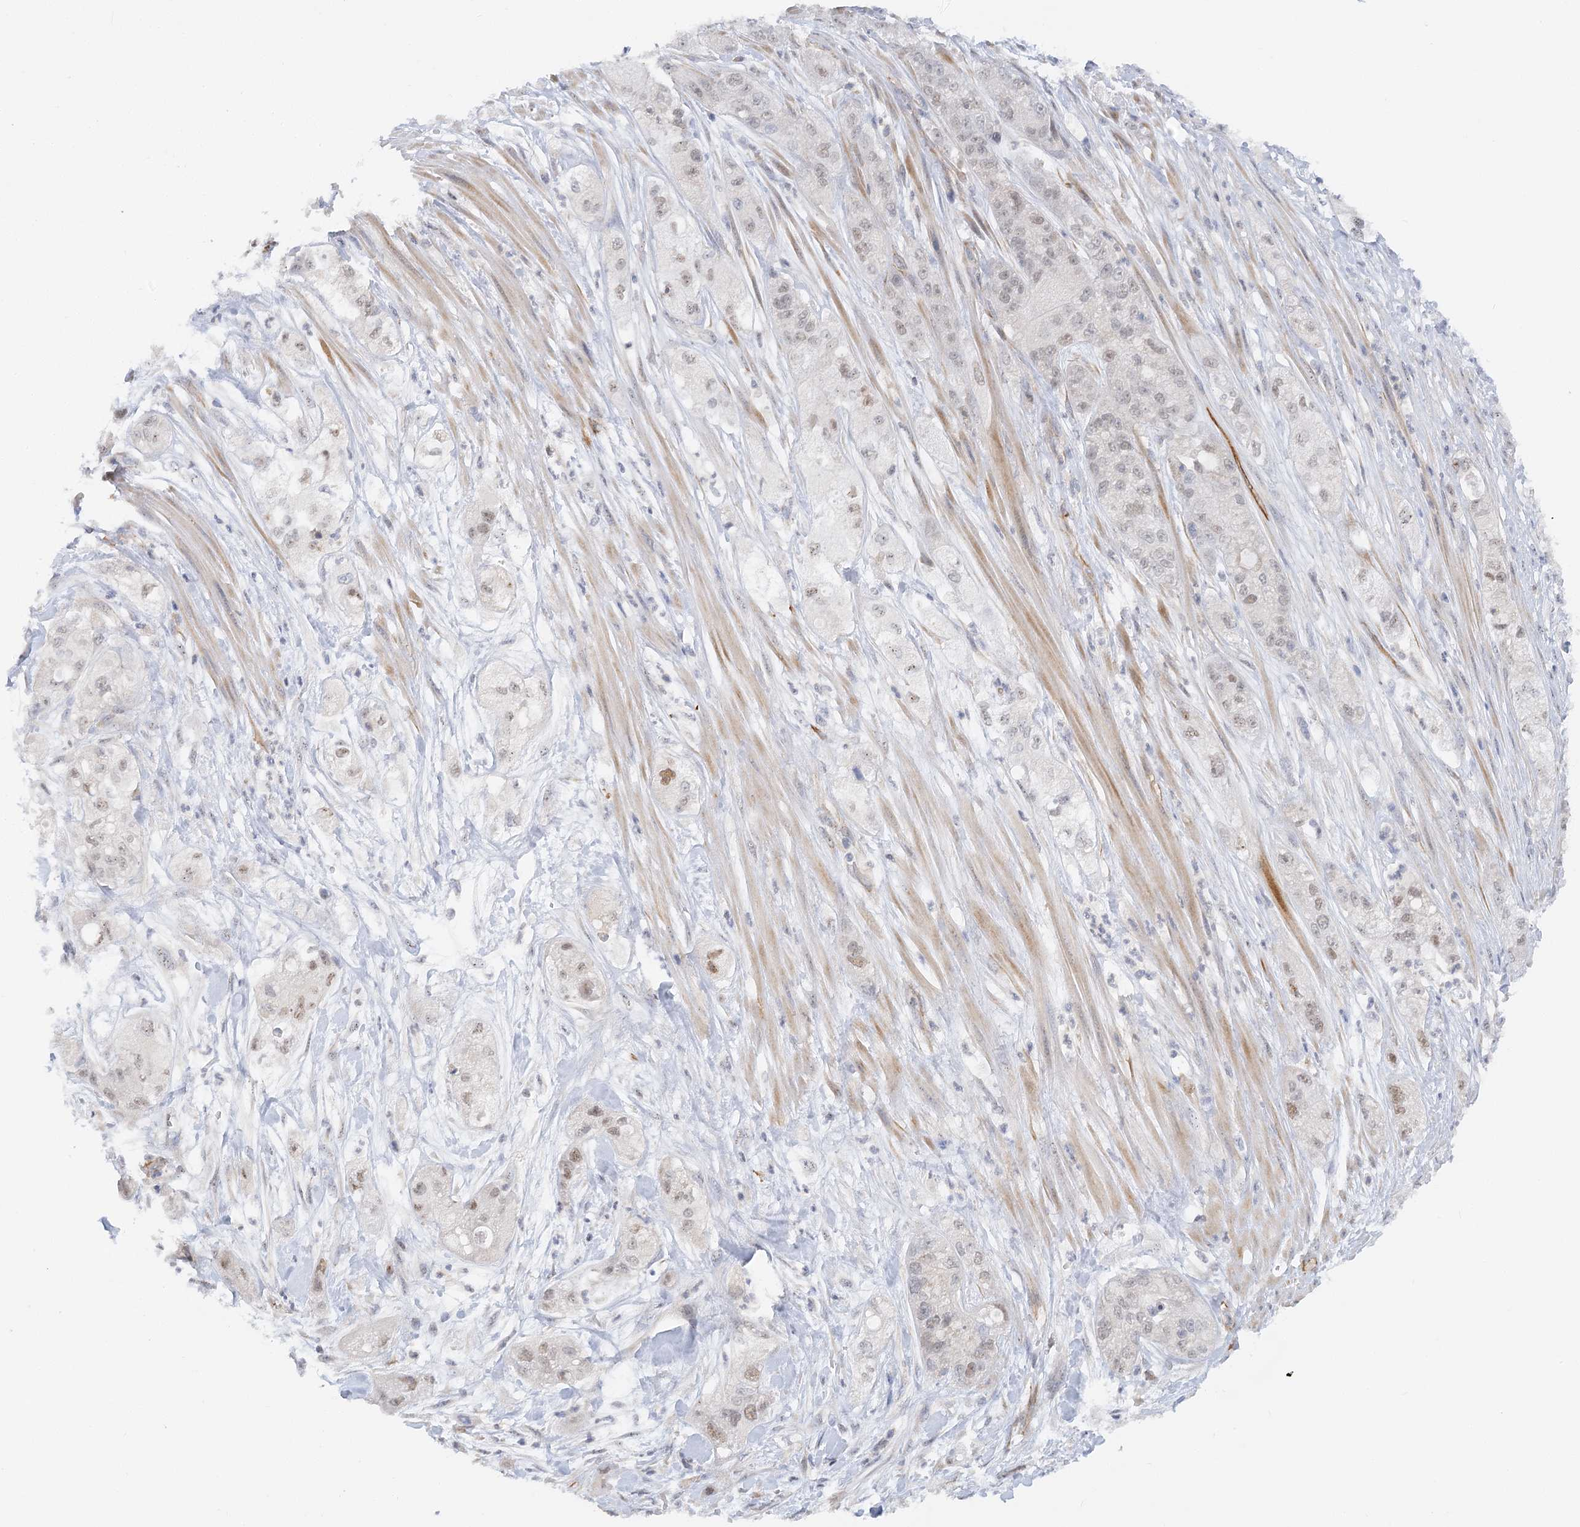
{"staining": {"intensity": "weak", "quantity": ">75%", "location": "nuclear"}, "tissue": "pancreatic cancer", "cell_type": "Tumor cells", "image_type": "cancer", "snomed": [{"axis": "morphology", "description": "Adenocarcinoma, NOS"}, {"axis": "topography", "description": "Pancreas"}], "caption": "Immunohistochemistry (IHC) micrograph of human pancreatic cancer (adenocarcinoma) stained for a protein (brown), which exhibits low levels of weak nuclear staining in about >75% of tumor cells.", "gene": "NELL2", "patient": {"sex": "female", "age": 78}}